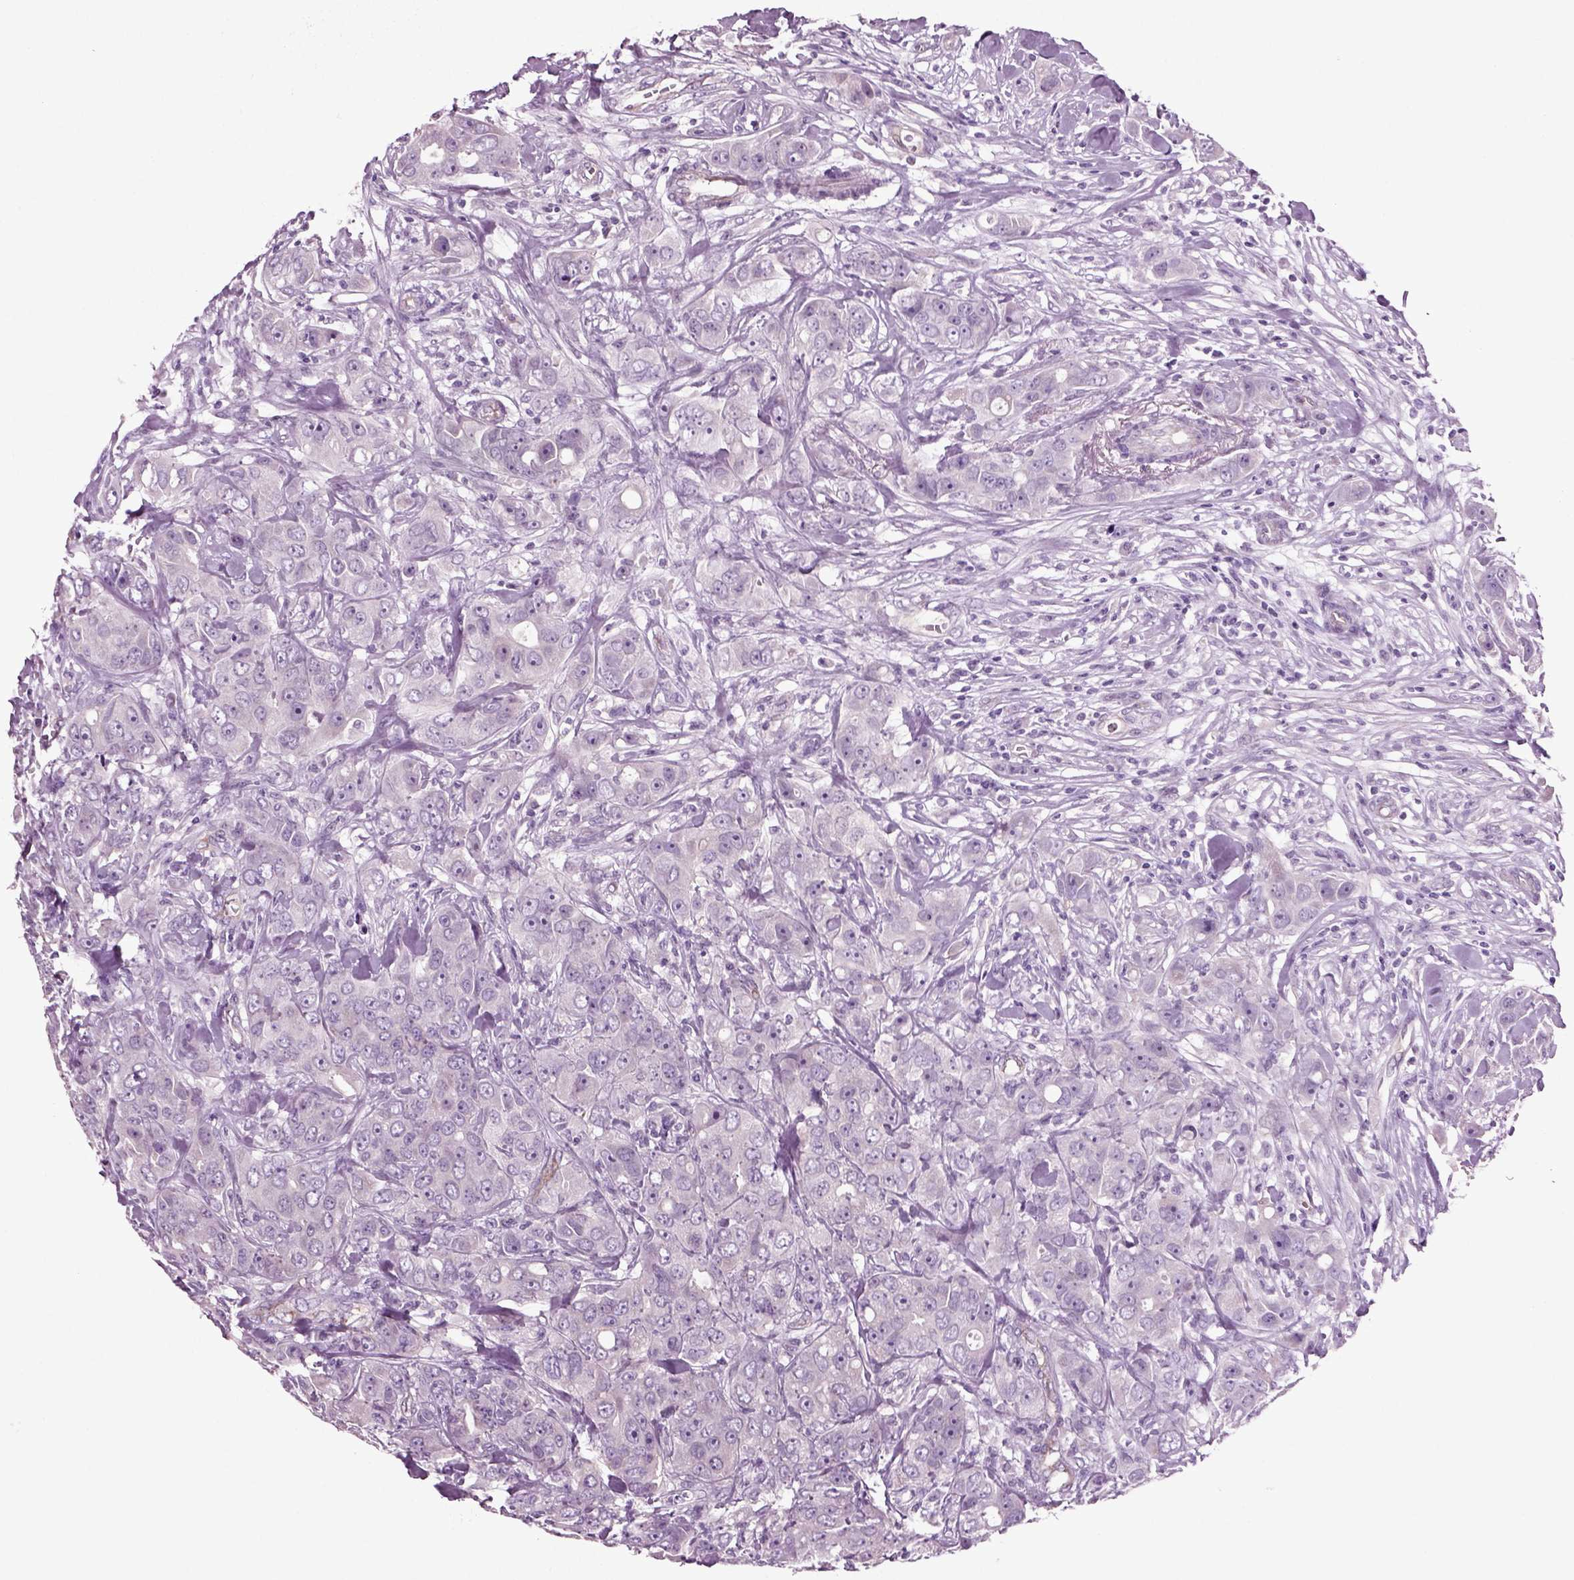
{"staining": {"intensity": "negative", "quantity": "none", "location": "none"}, "tissue": "breast cancer", "cell_type": "Tumor cells", "image_type": "cancer", "snomed": [{"axis": "morphology", "description": "Duct carcinoma"}, {"axis": "topography", "description": "Breast"}], "caption": "Human breast cancer stained for a protein using IHC reveals no staining in tumor cells.", "gene": "COL9A2", "patient": {"sex": "female", "age": 43}}